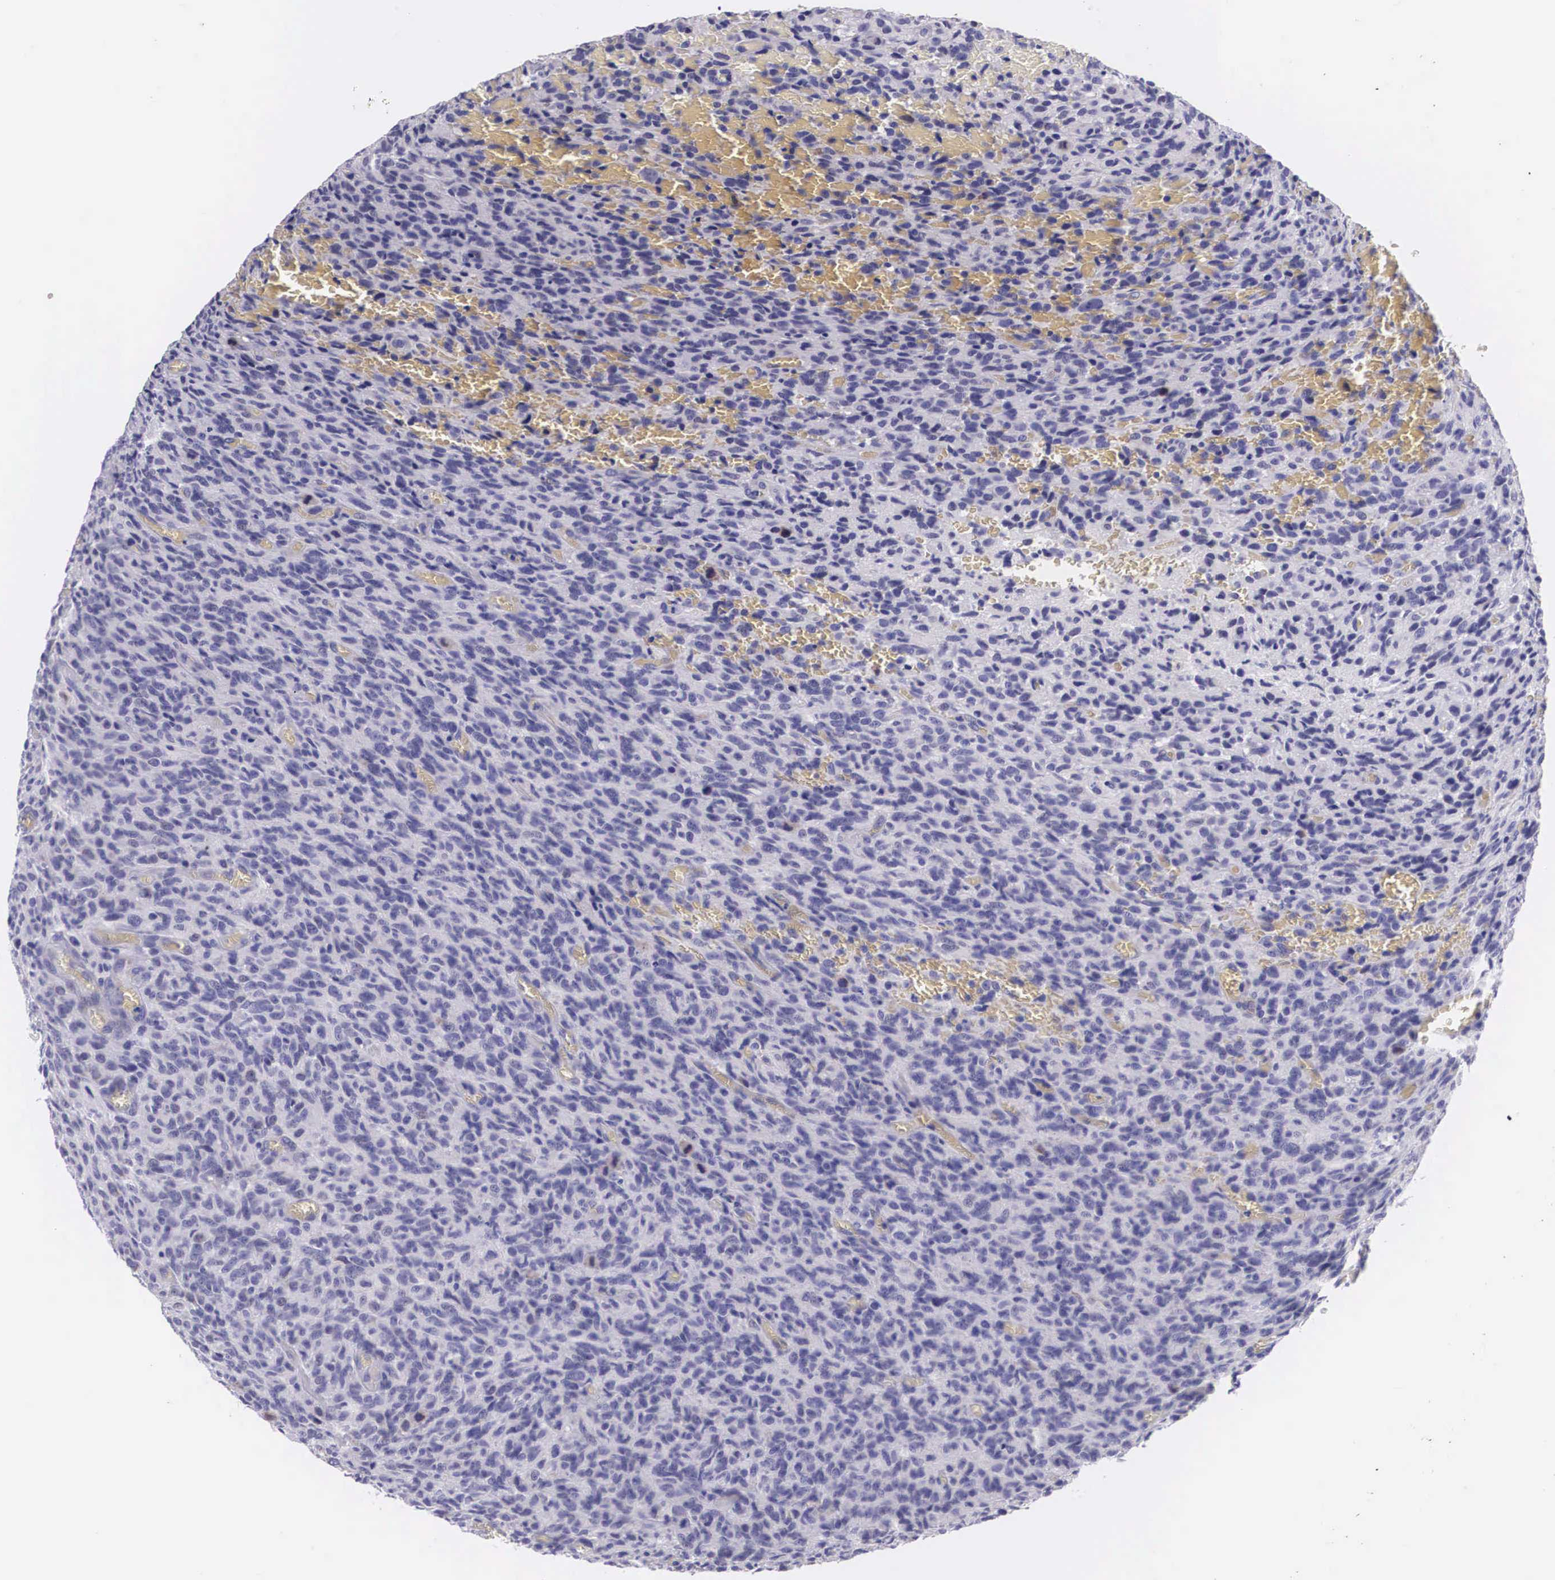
{"staining": {"intensity": "negative", "quantity": "none", "location": "none"}, "tissue": "glioma", "cell_type": "Tumor cells", "image_type": "cancer", "snomed": [{"axis": "morphology", "description": "Glioma, malignant, High grade"}, {"axis": "topography", "description": "Brain"}], "caption": "Malignant glioma (high-grade) was stained to show a protein in brown. There is no significant expression in tumor cells.", "gene": "ARG2", "patient": {"sex": "male", "age": 56}}